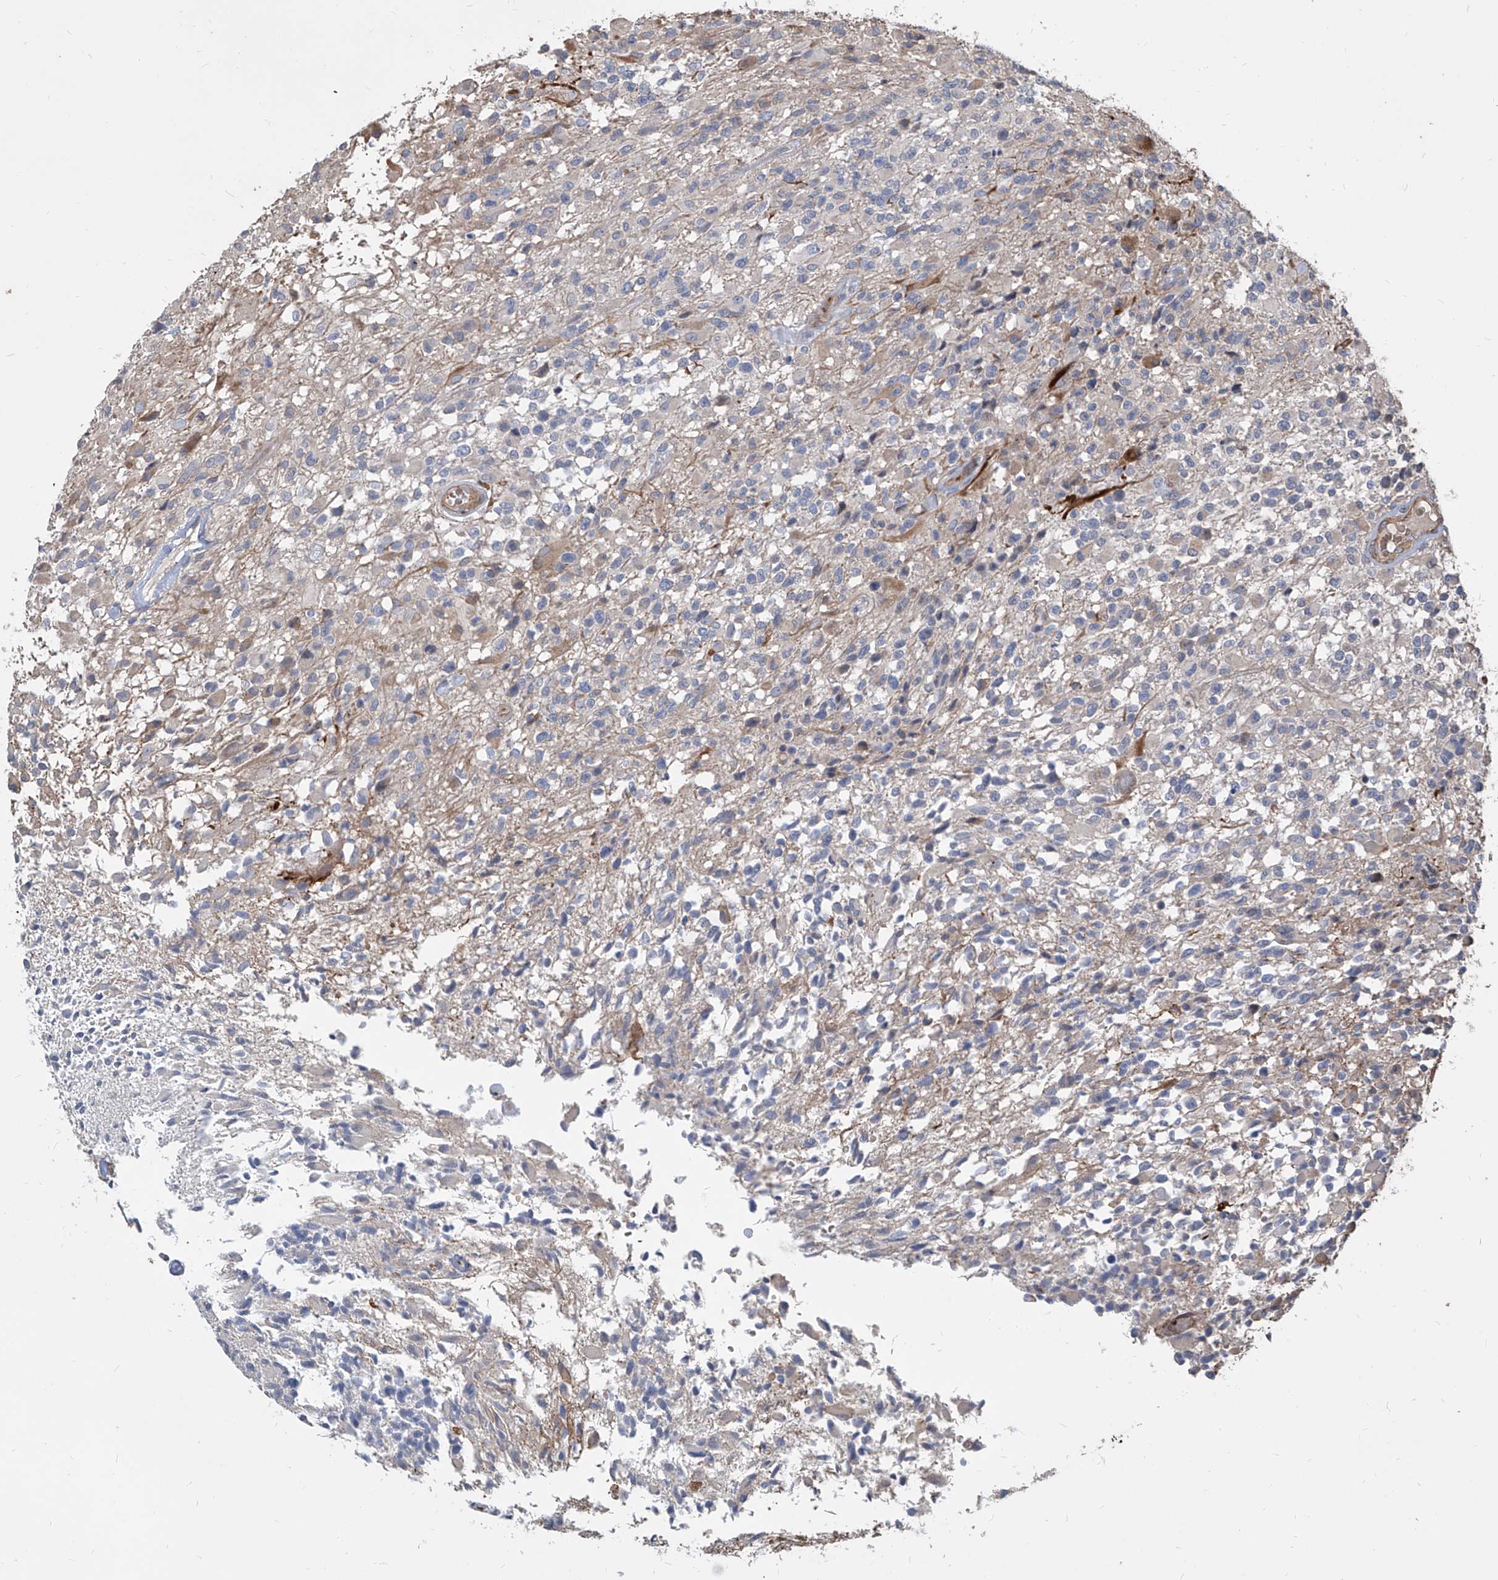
{"staining": {"intensity": "negative", "quantity": "none", "location": "none"}, "tissue": "glioma", "cell_type": "Tumor cells", "image_type": "cancer", "snomed": [{"axis": "morphology", "description": "Glioma, malignant, High grade"}, {"axis": "morphology", "description": "Glioblastoma, NOS"}, {"axis": "topography", "description": "Brain"}], "caption": "Tumor cells are negative for brown protein staining in glioblastoma.", "gene": "FAM83B", "patient": {"sex": "male", "age": 60}}